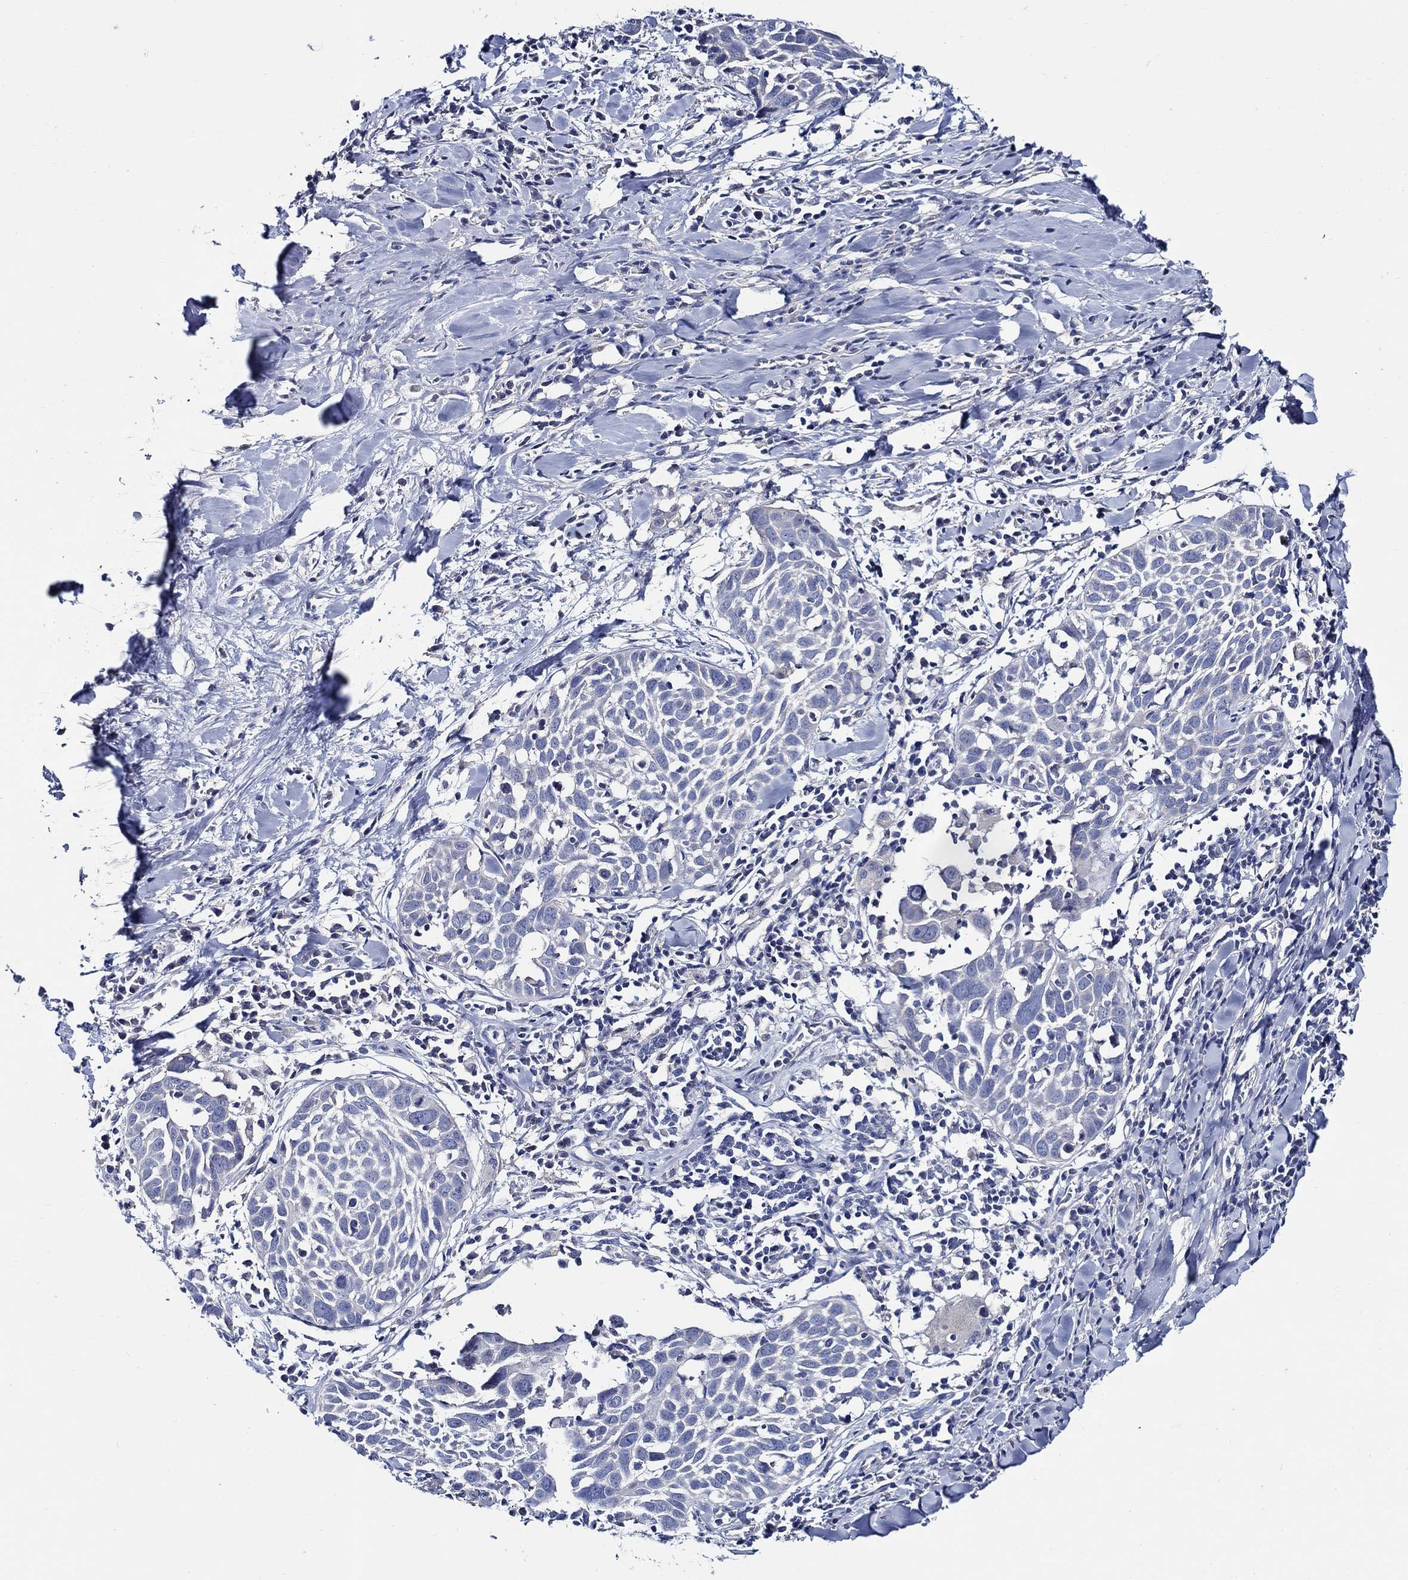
{"staining": {"intensity": "negative", "quantity": "none", "location": "none"}, "tissue": "lung cancer", "cell_type": "Tumor cells", "image_type": "cancer", "snomed": [{"axis": "morphology", "description": "Squamous cell carcinoma, NOS"}, {"axis": "topography", "description": "Lung"}], "caption": "Lung cancer stained for a protein using immunohistochemistry exhibits no positivity tumor cells.", "gene": "SKOR1", "patient": {"sex": "male", "age": 57}}